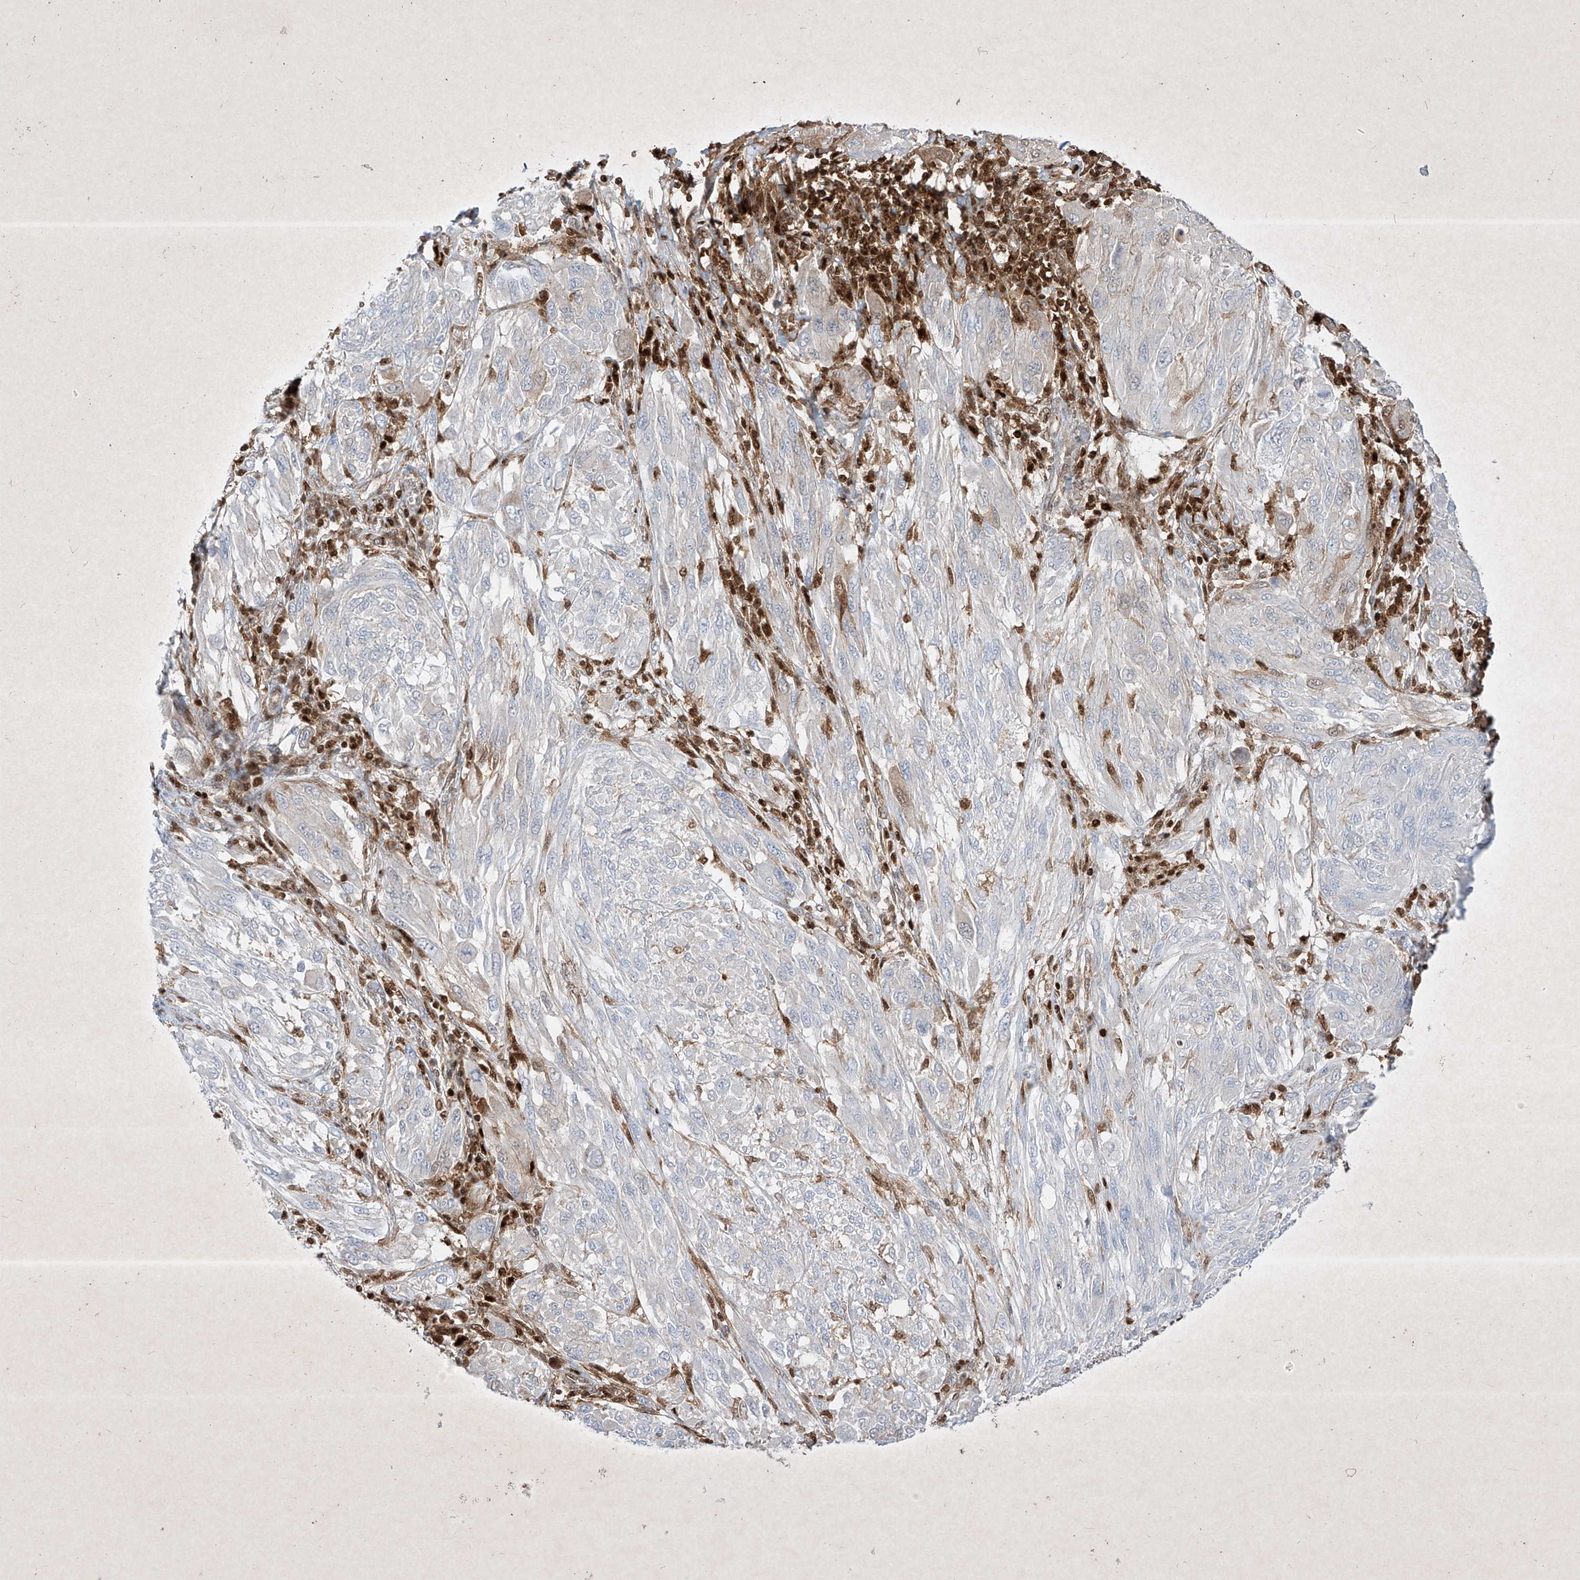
{"staining": {"intensity": "weak", "quantity": "<25%", "location": "cytoplasmic/membranous,nuclear"}, "tissue": "melanoma", "cell_type": "Tumor cells", "image_type": "cancer", "snomed": [{"axis": "morphology", "description": "Malignant melanoma, NOS"}, {"axis": "topography", "description": "Skin"}], "caption": "The micrograph demonstrates no significant positivity in tumor cells of melanoma.", "gene": "PSMB10", "patient": {"sex": "female", "age": 91}}